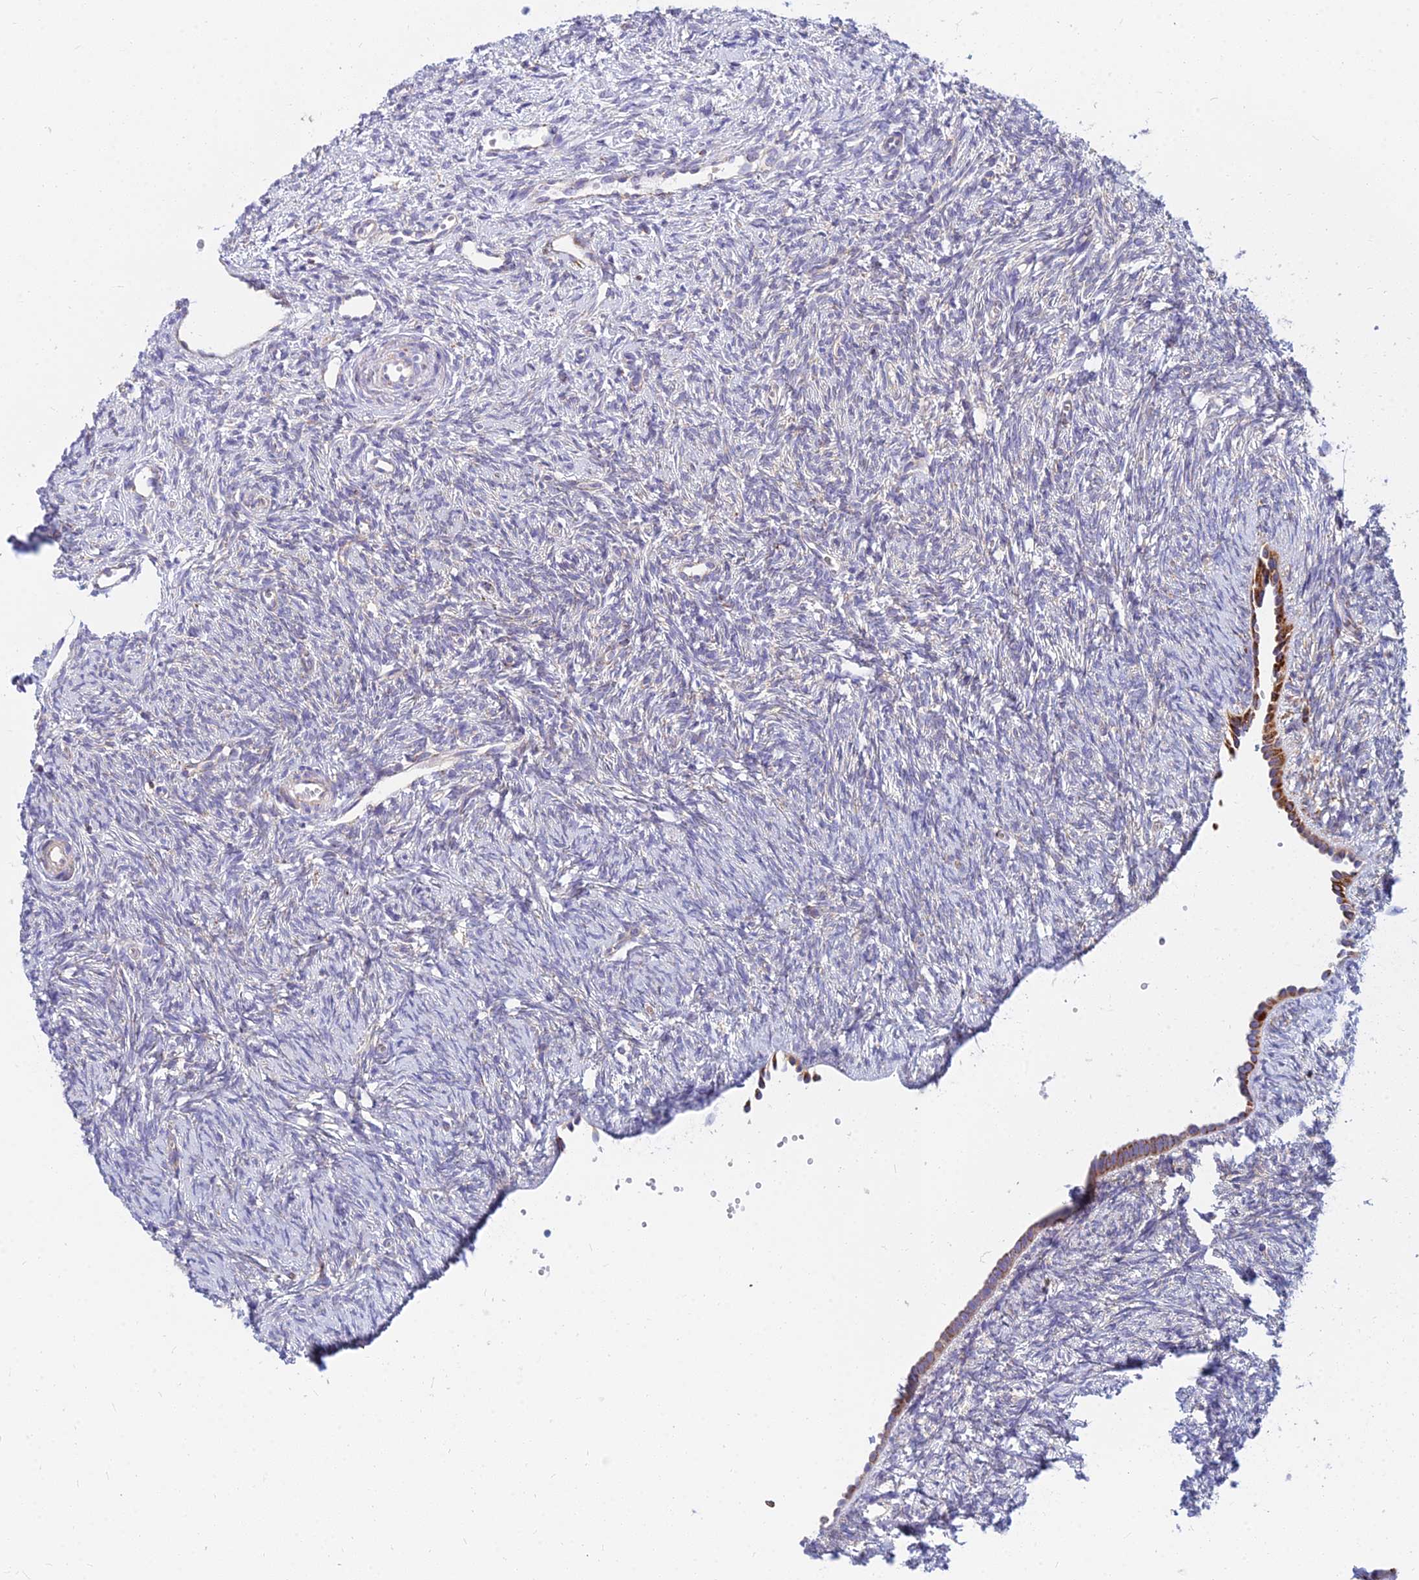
{"staining": {"intensity": "weak", "quantity": "<25%", "location": "cytoplasmic/membranous"}, "tissue": "ovary", "cell_type": "Ovarian stroma cells", "image_type": "normal", "snomed": [{"axis": "morphology", "description": "Normal tissue, NOS"}, {"axis": "topography", "description": "Ovary"}], "caption": "This is an immunohistochemistry (IHC) photomicrograph of benign ovary. There is no expression in ovarian stroma cells.", "gene": "CCT6A", "patient": {"sex": "female", "age": 51}}